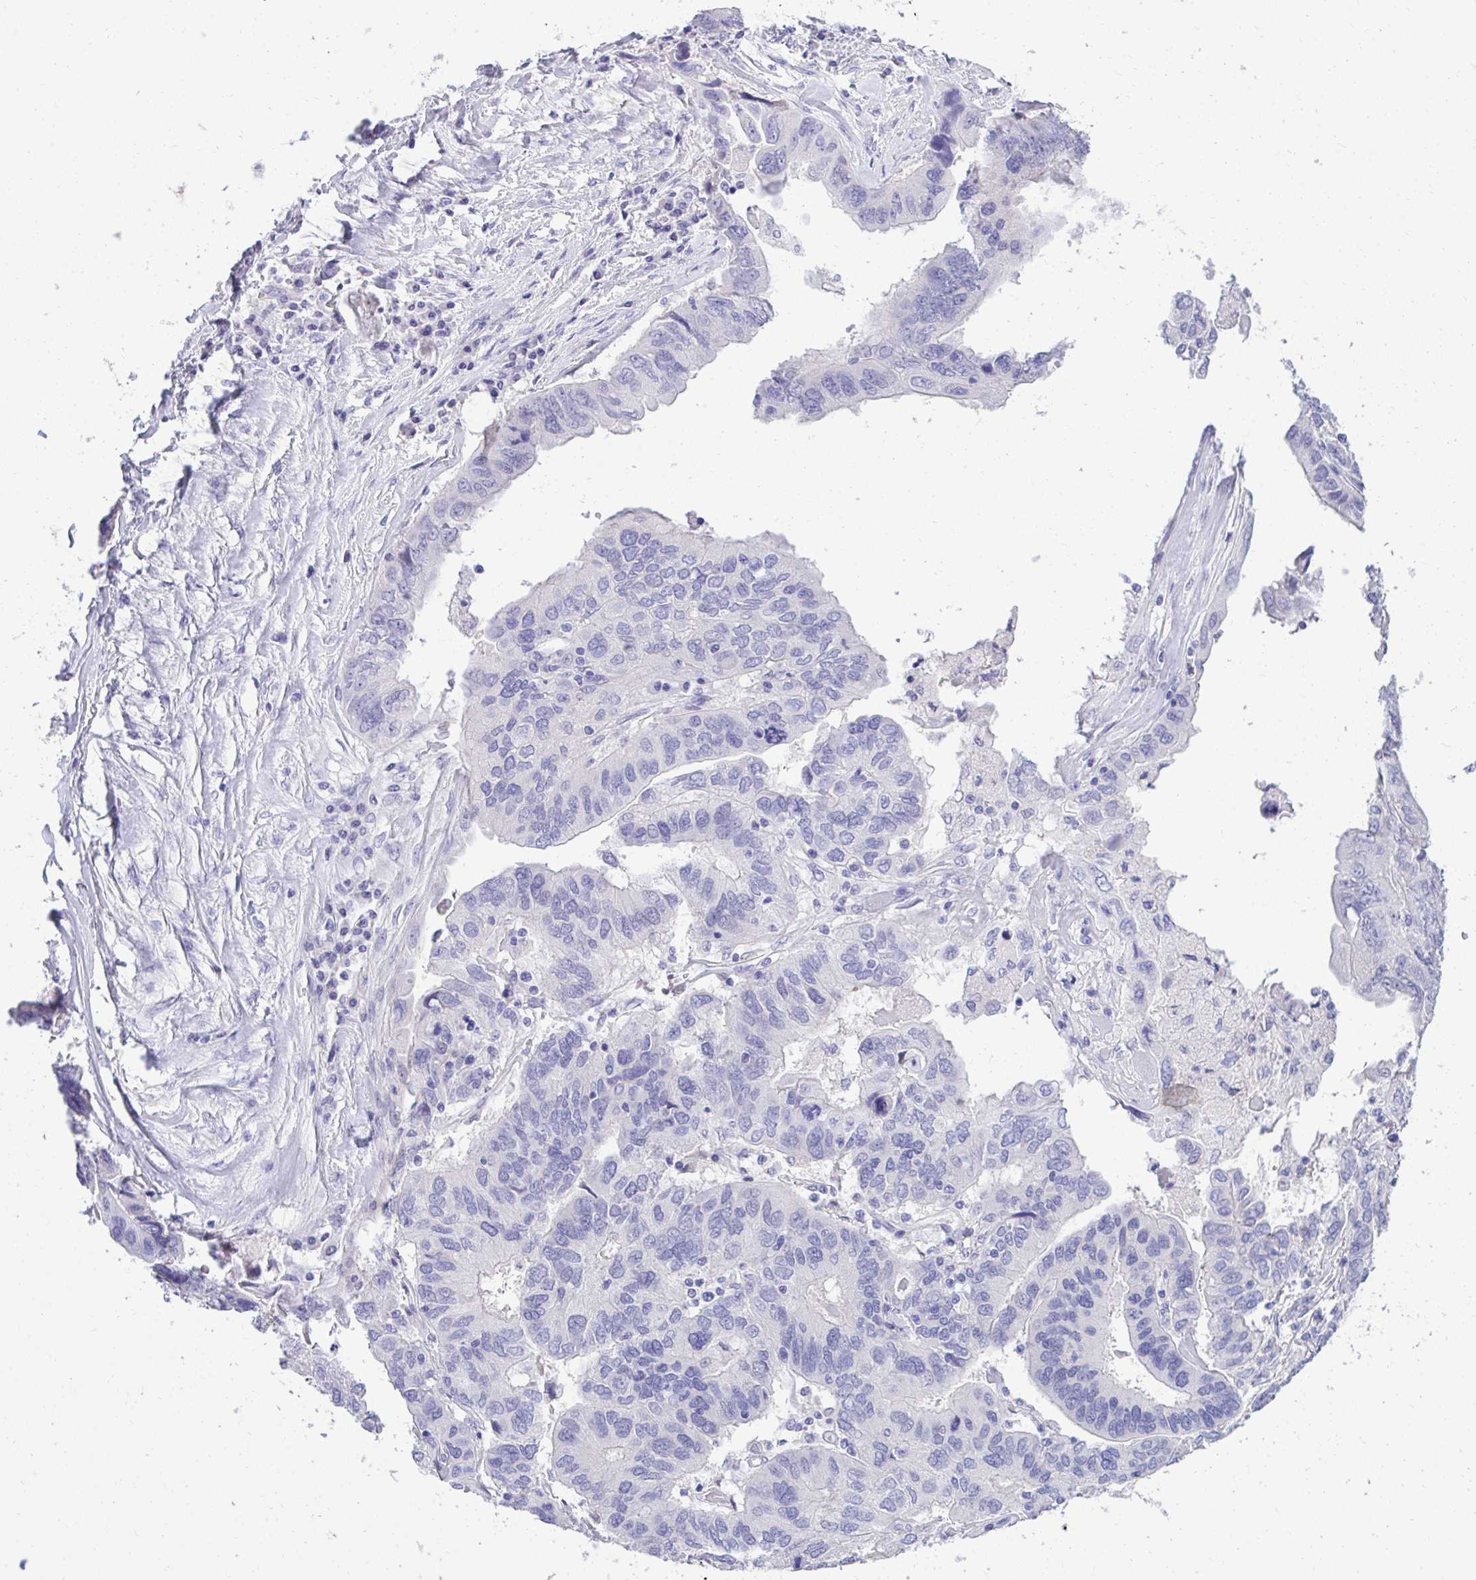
{"staining": {"intensity": "negative", "quantity": "none", "location": "none"}, "tissue": "ovarian cancer", "cell_type": "Tumor cells", "image_type": "cancer", "snomed": [{"axis": "morphology", "description": "Cystadenocarcinoma, serous, NOS"}, {"axis": "topography", "description": "Ovary"}], "caption": "Immunohistochemistry (IHC) micrograph of human serous cystadenocarcinoma (ovarian) stained for a protein (brown), which reveals no staining in tumor cells. The staining is performed using DAB brown chromogen with nuclei counter-stained in using hematoxylin.", "gene": "TMCO5A", "patient": {"sex": "female", "age": 79}}